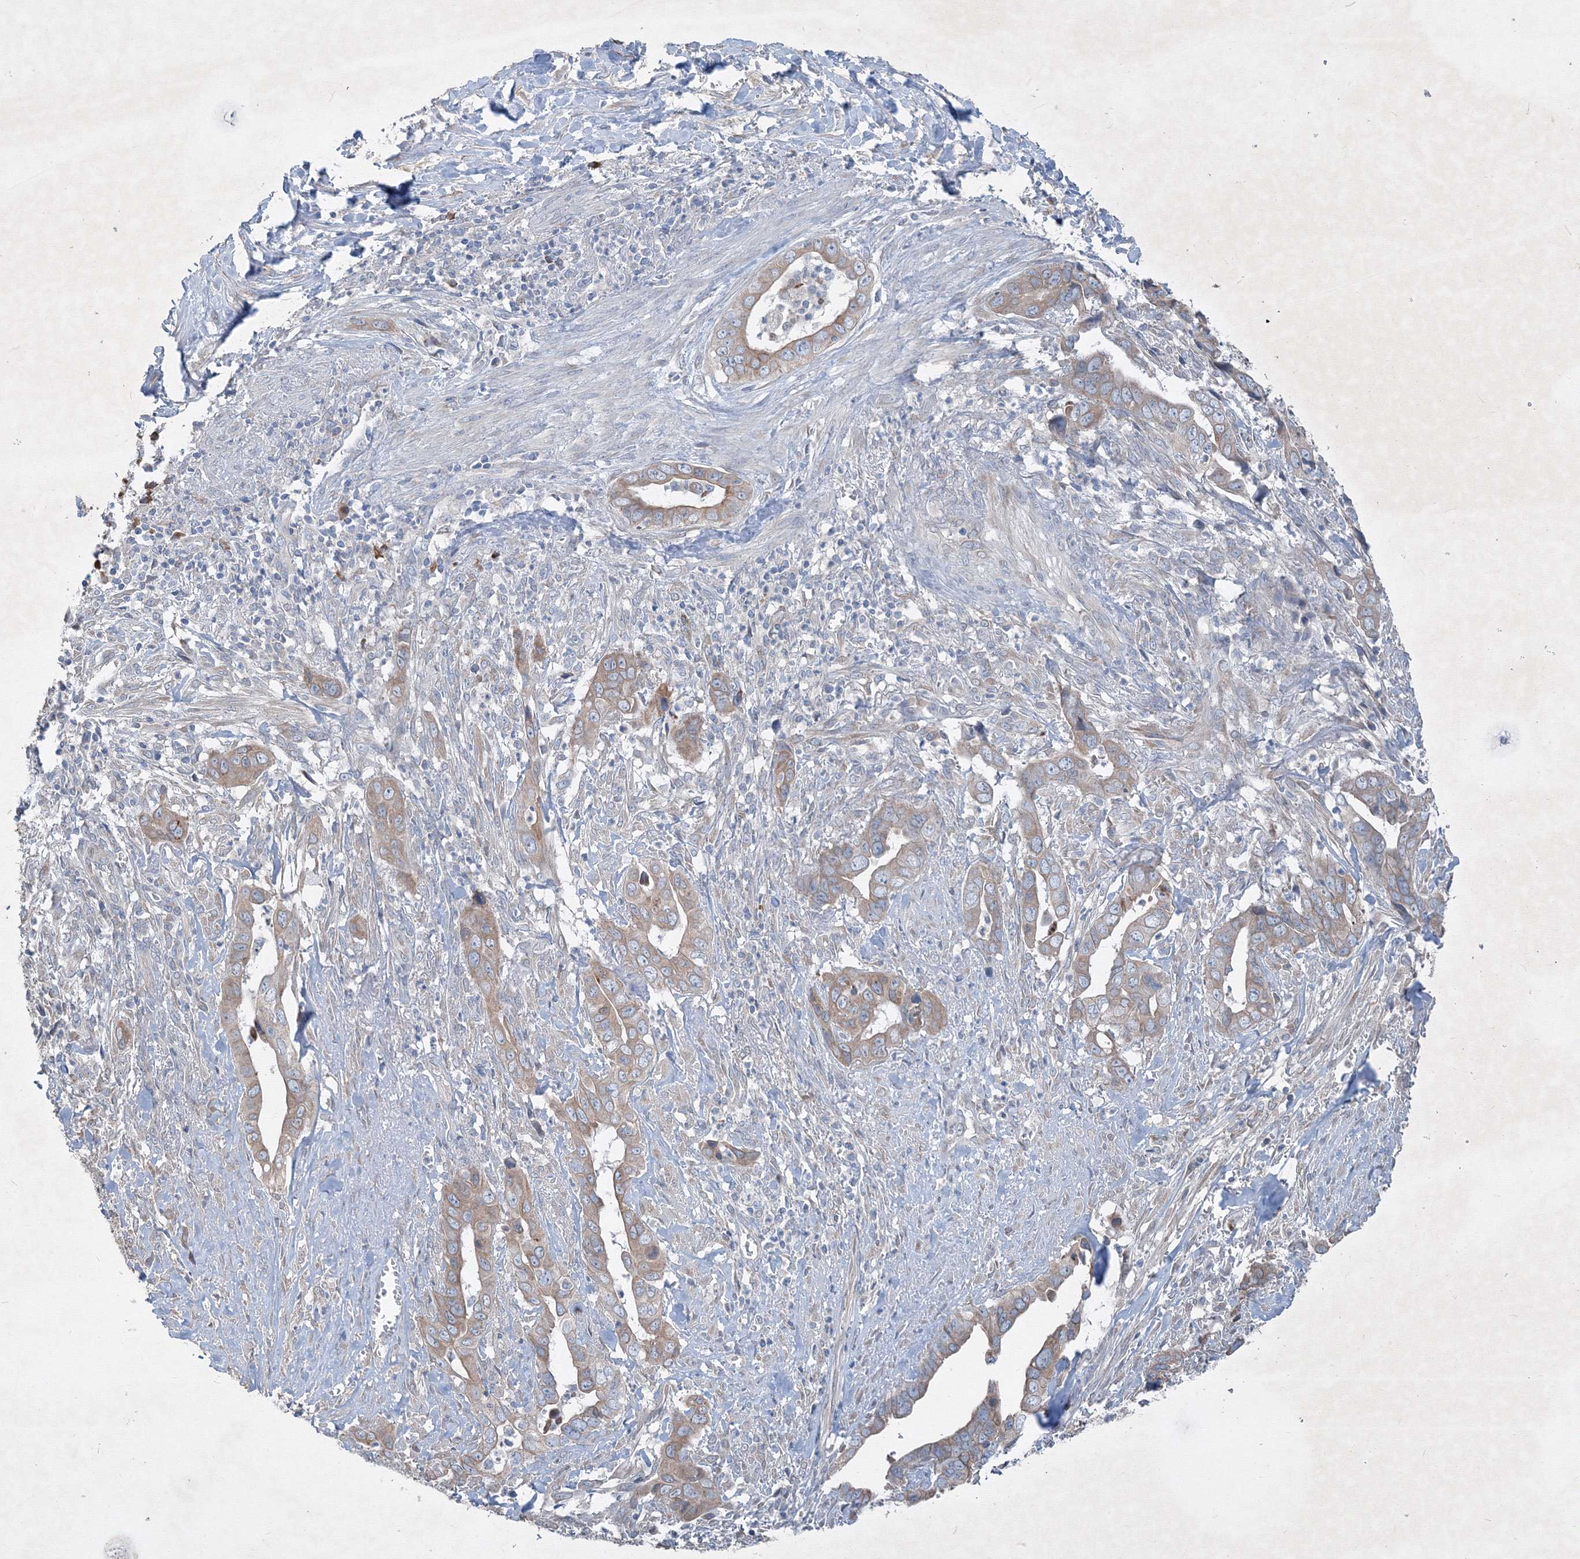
{"staining": {"intensity": "weak", "quantity": ">75%", "location": "cytoplasmic/membranous"}, "tissue": "liver cancer", "cell_type": "Tumor cells", "image_type": "cancer", "snomed": [{"axis": "morphology", "description": "Cholangiocarcinoma"}, {"axis": "topography", "description": "Liver"}], "caption": "An immunohistochemistry photomicrograph of neoplastic tissue is shown. Protein staining in brown labels weak cytoplasmic/membranous positivity in liver cancer (cholangiocarcinoma) within tumor cells. (brown staining indicates protein expression, while blue staining denotes nuclei).", "gene": "IFNAR1", "patient": {"sex": "female", "age": 79}}